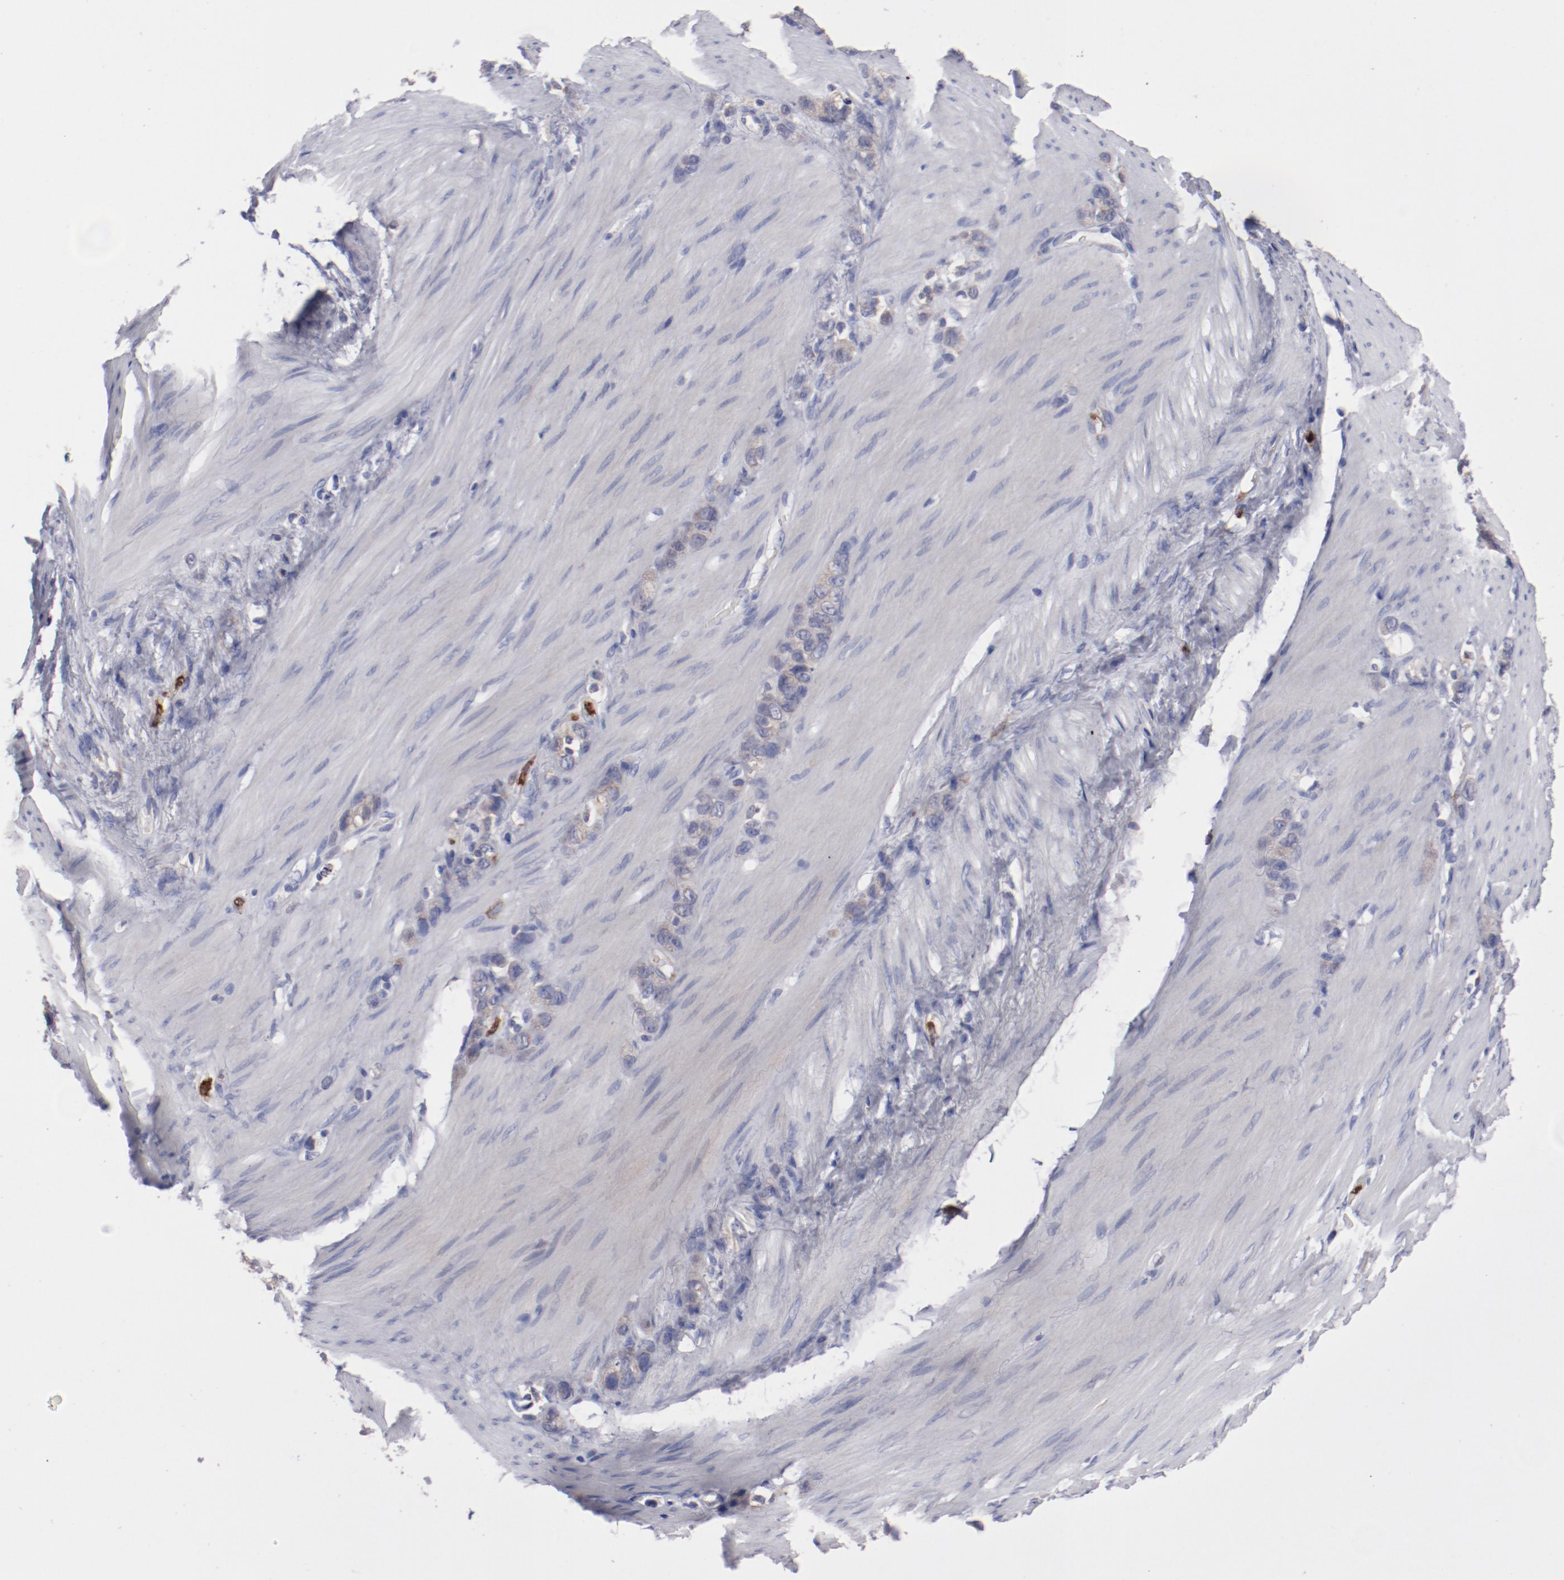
{"staining": {"intensity": "weak", "quantity": ">75%", "location": "cytoplasmic/membranous"}, "tissue": "stomach cancer", "cell_type": "Tumor cells", "image_type": "cancer", "snomed": [{"axis": "morphology", "description": "Normal tissue, NOS"}, {"axis": "morphology", "description": "Adenocarcinoma, NOS"}, {"axis": "morphology", "description": "Adenocarcinoma, High grade"}, {"axis": "topography", "description": "Stomach, upper"}, {"axis": "topography", "description": "Stomach"}], "caption": "An IHC histopathology image of tumor tissue is shown. Protein staining in brown highlights weak cytoplasmic/membranous positivity in adenocarcinoma (stomach) within tumor cells. (DAB (3,3'-diaminobenzidine) IHC with brightfield microscopy, high magnification).", "gene": "FGR", "patient": {"sex": "female", "age": 65}}